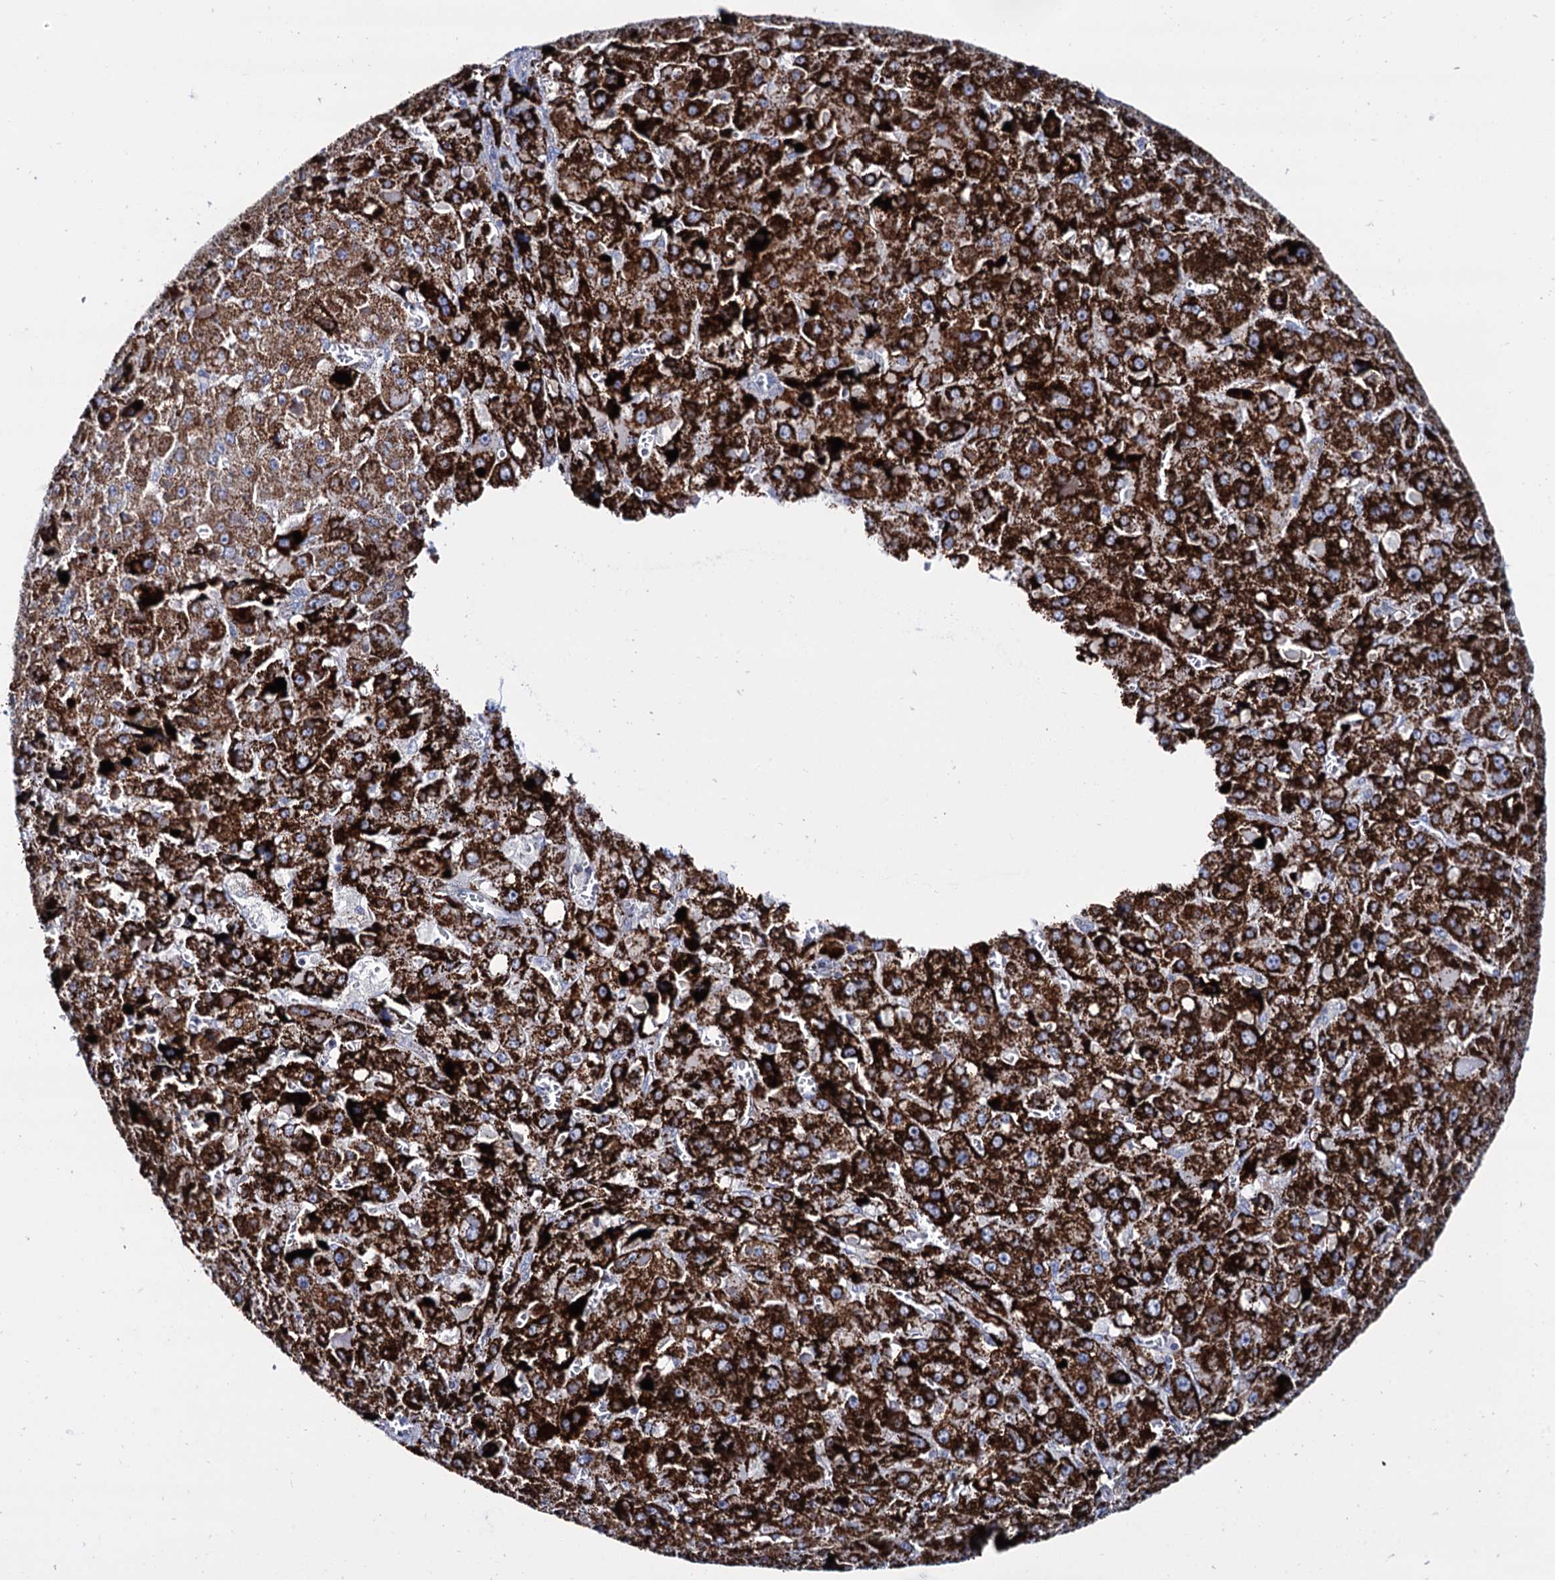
{"staining": {"intensity": "strong", "quantity": ">75%", "location": "cytoplasmic/membranous"}, "tissue": "liver cancer", "cell_type": "Tumor cells", "image_type": "cancer", "snomed": [{"axis": "morphology", "description": "Carcinoma, Hepatocellular, NOS"}, {"axis": "topography", "description": "Liver"}], "caption": "IHC of liver hepatocellular carcinoma exhibits high levels of strong cytoplasmic/membranous expression in approximately >75% of tumor cells.", "gene": "UBASH3B", "patient": {"sex": "female", "age": 73}}